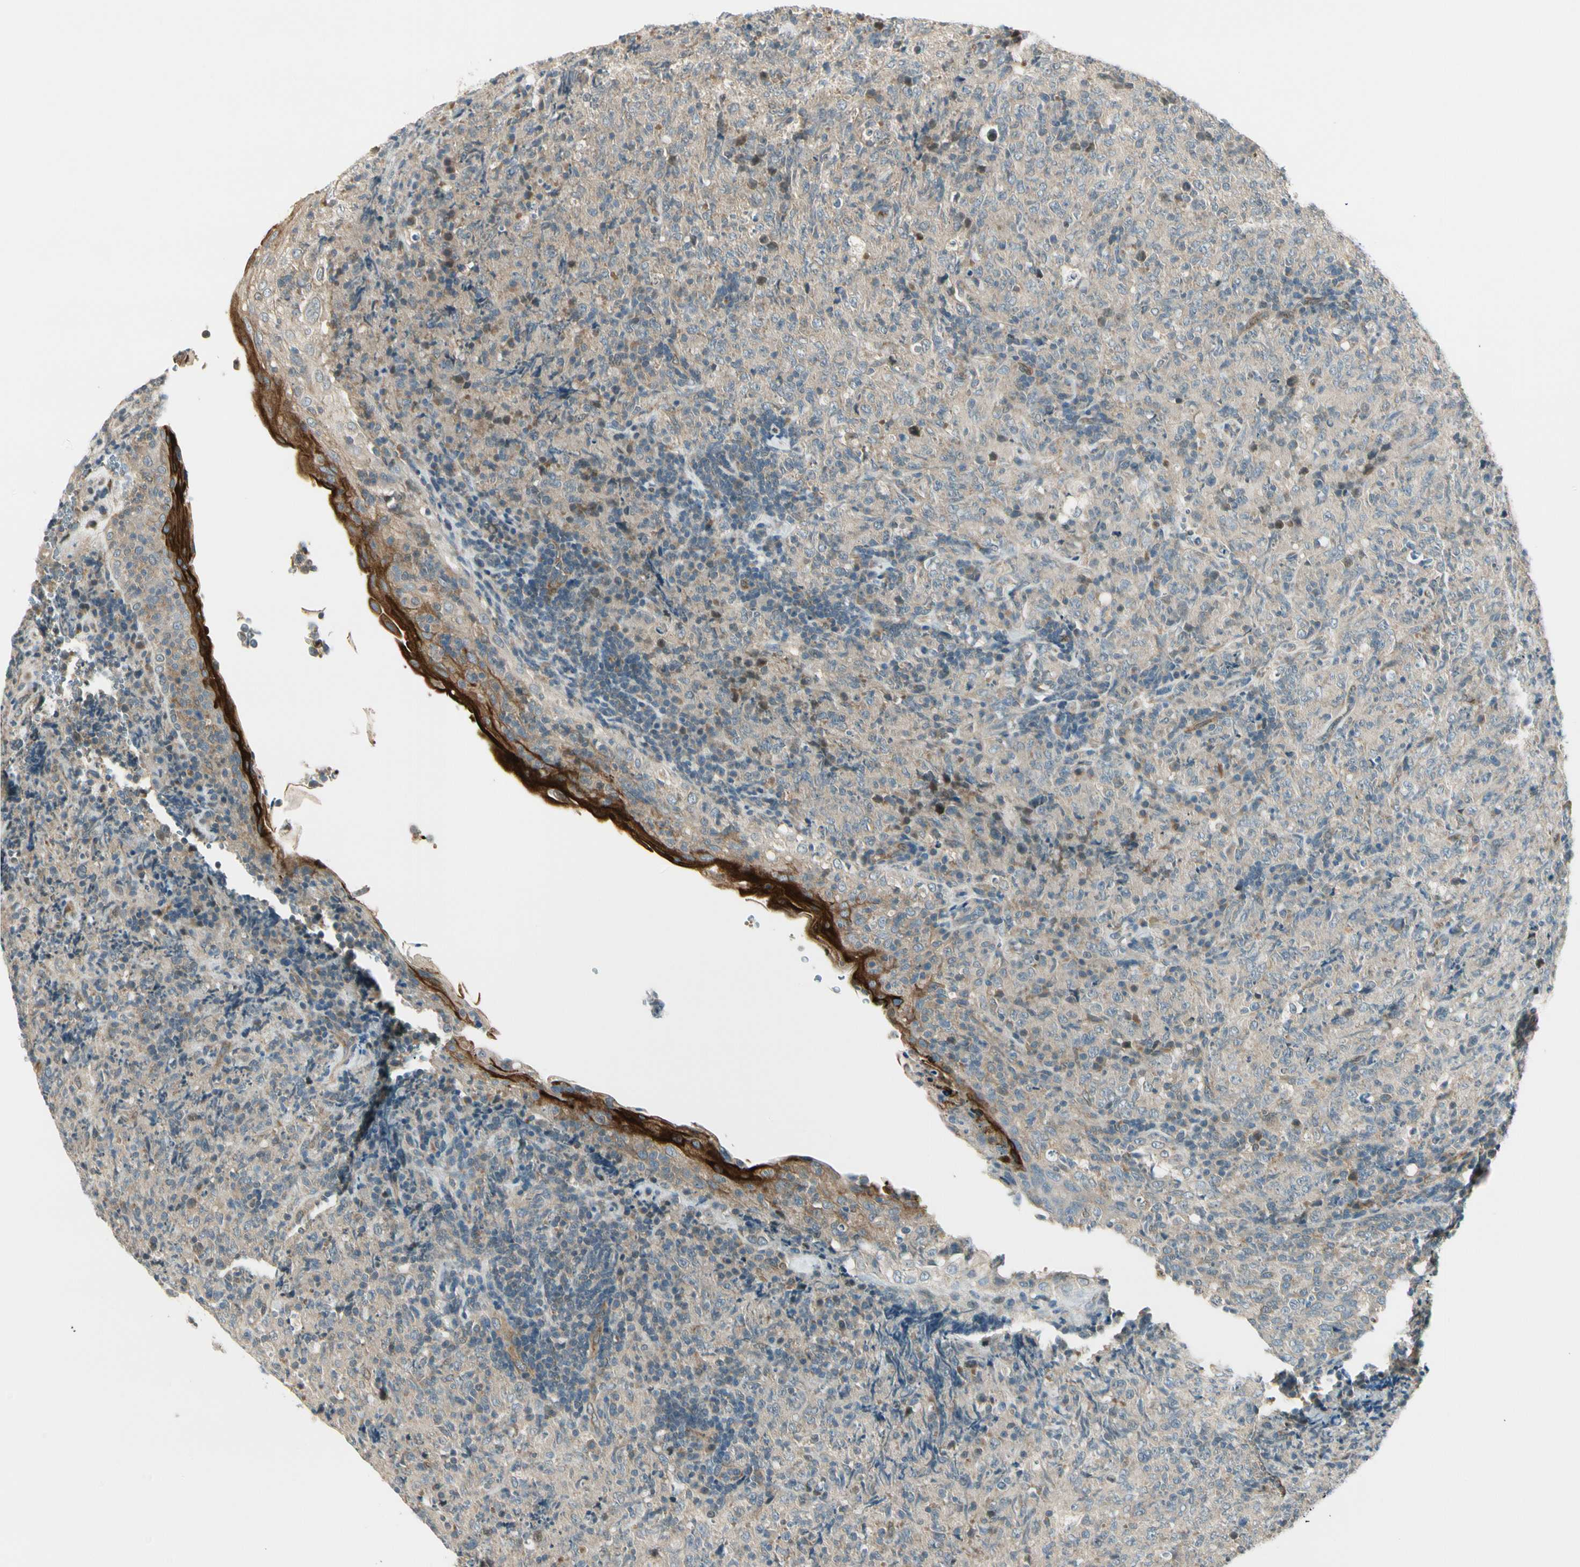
{"staining": {"intensity": "weak", "quantity": "25%-75%", "location": "cytoplasmic/membranous"}, "tissue": "lymphoma", "cell_type": "Tumor cells", "image_type": "cancer", "snomed": [{"axis": "morphology", "description": "Malignant lymphoma, non-Hodgkin's type, High grade"}, {"axis": "topography", "description": "Tonsil"}], "caption": "Protein analysis of lymphoma tissue demonstrates weak cytoplasmic/membranous positivity in about 25%-75% of tumor cells. (DAB IHC with brightfield microscopy, high magnification).", "gene": "SVBP", "patient": {"sex": "female", "age": 36}}